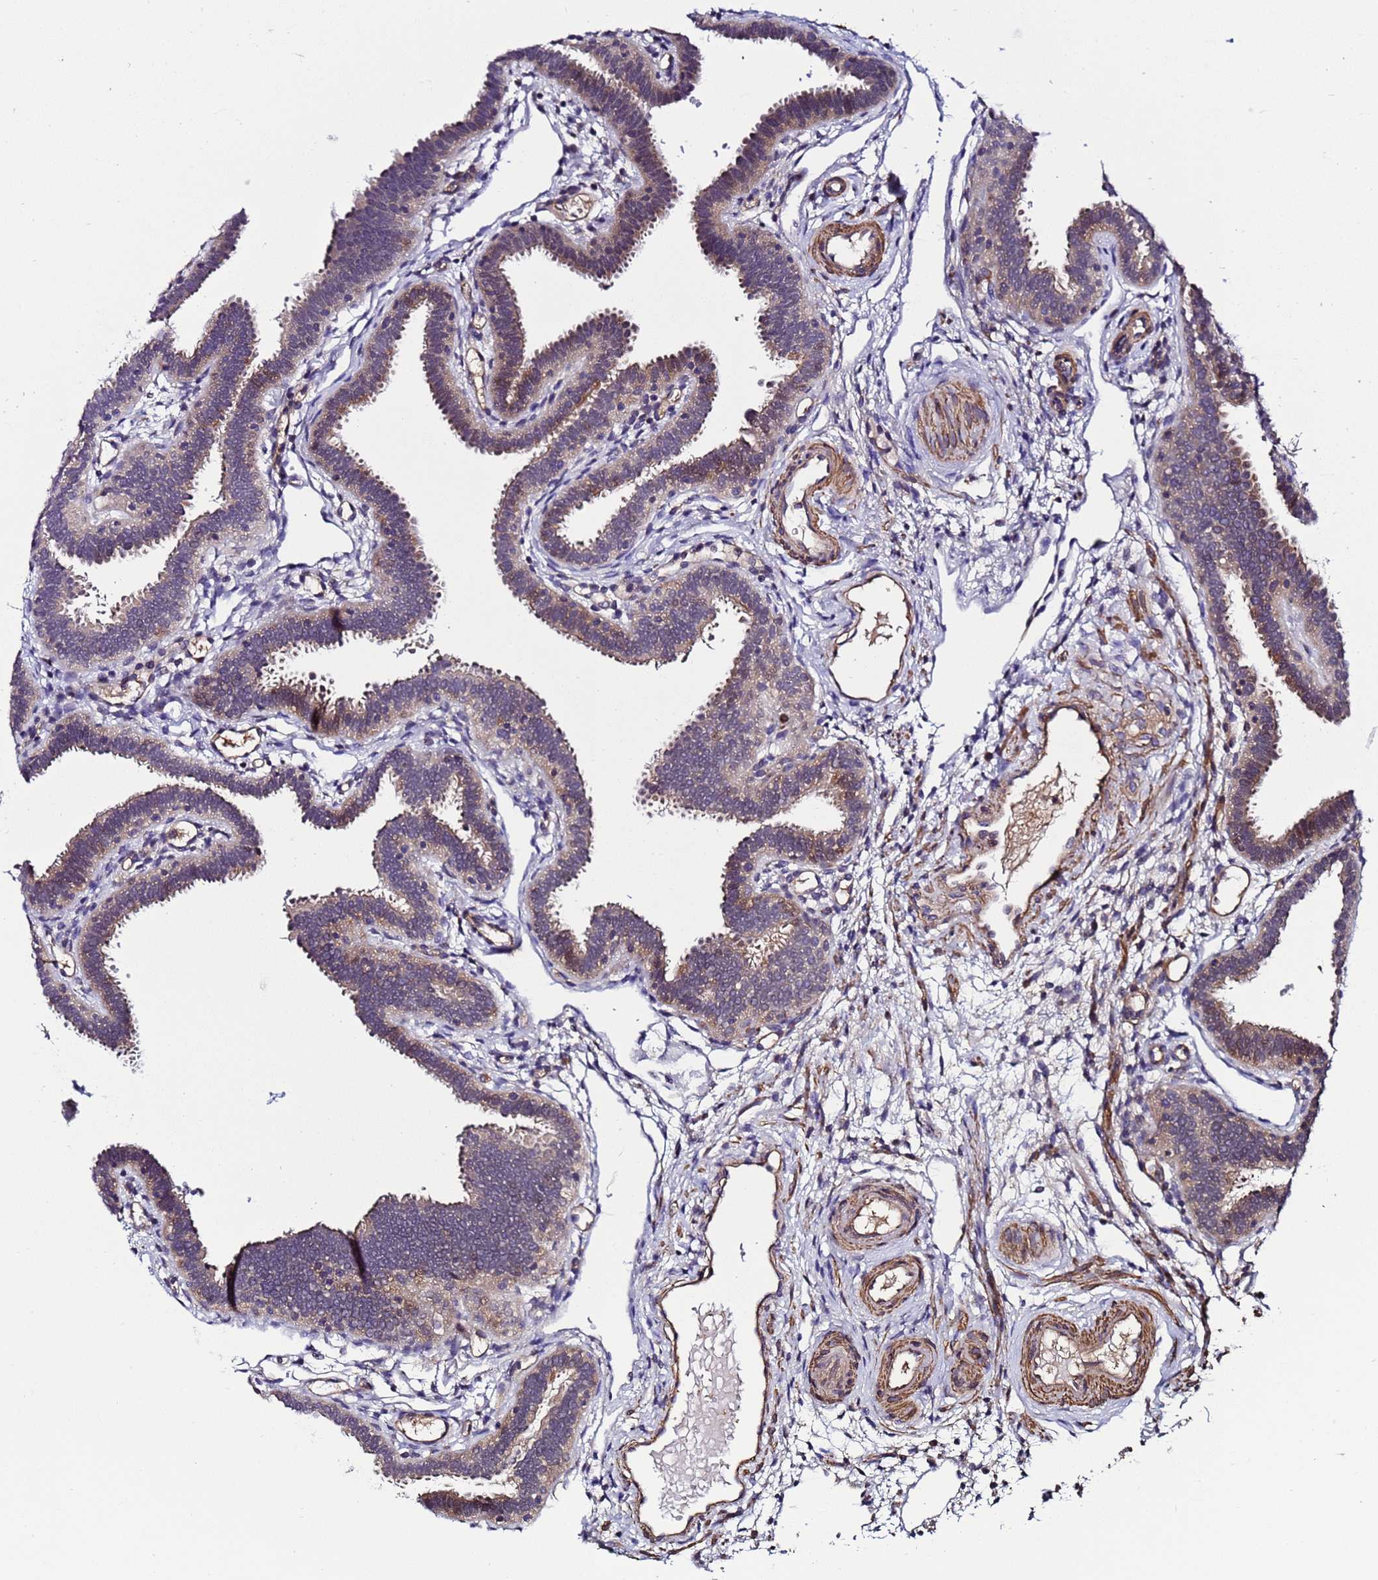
{"staining": {"intensity": "weak", "quantity": "25%-75%", "location": "cytoplasmic/membranous,nuclear"}, "tissue": "fallopian tube", "cell_type": "Glandular cells", "image_type": "normal", "snomed": [{"axis": "morphology", "description": "Normal tissue, NOS"}, {"axis": "topography", "description": "Fallopian tube"}], "caption": "Protein expression analysis of unremarkable human fallopian tube reveals weak cytoplasmic/membranous,nuclear staining in about 25%-75% of glandular cells. The protein of interest is stained brown, and the nuclei are stained in blue (DAB (3,3'-diaminobenzidine) IHC with brightfield microscopy, high magnification).", "gene": "GSTCD", "patient": {"sex": "female", "age": 37}}